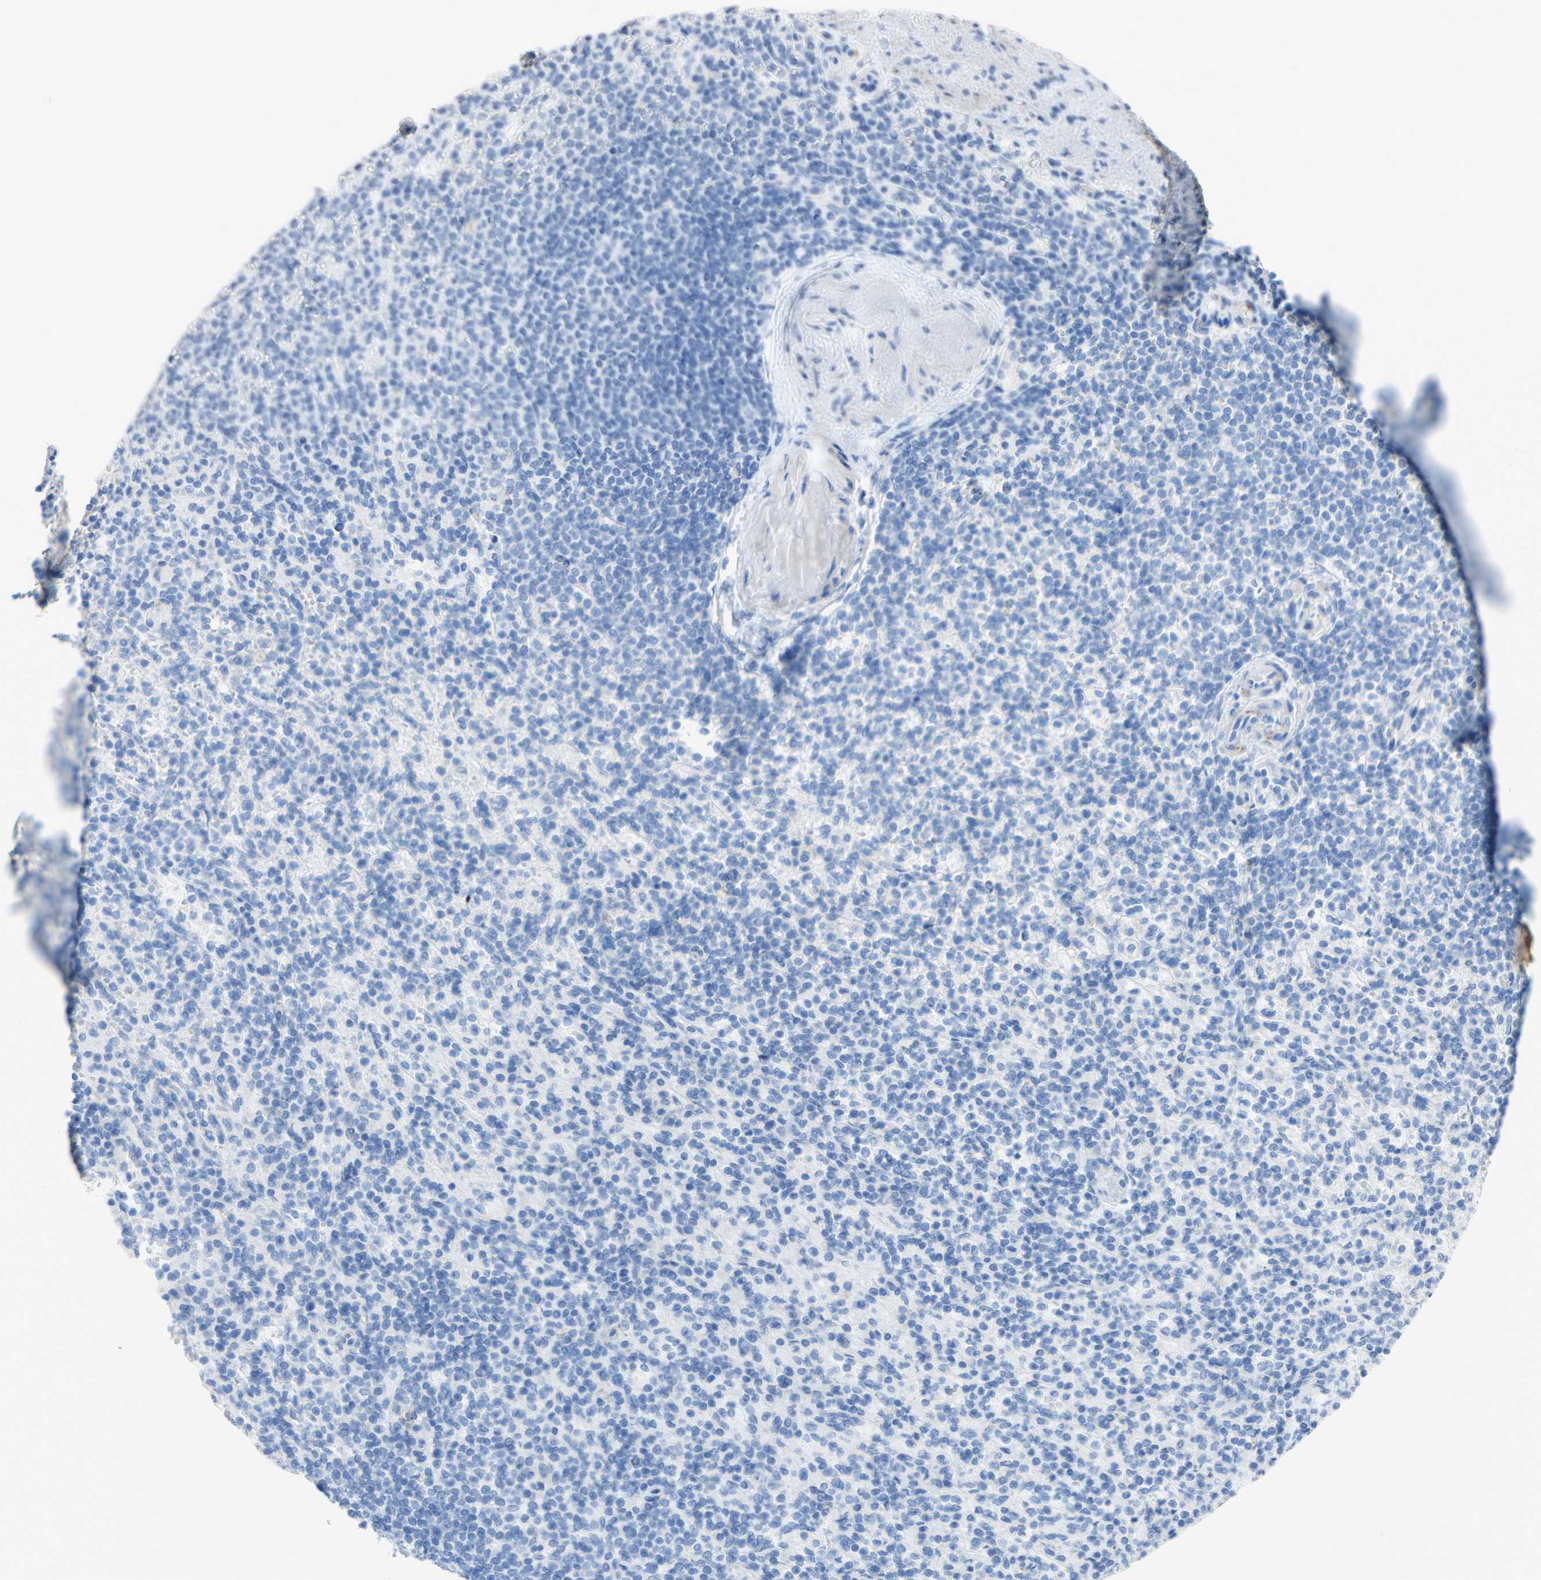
{"staining": {"intensity": "negative", "quantity": "none", "location": "none"}, "tissue": "spleen", "cell_type": "Cells in red pulp", "image_type": "normal", "snomed": [{"axis": "morphology", "description": "Normal tissue, NOS"}, {"axis": "topography", "description": "Spleen"}], "caption": "This is an immunohistochemistry (IHC) photomicrograph of benign spleen. There is no expression in cells in red pulp.", "gene": "DSC2", "patient": {"sex": "female", "age": 74}}